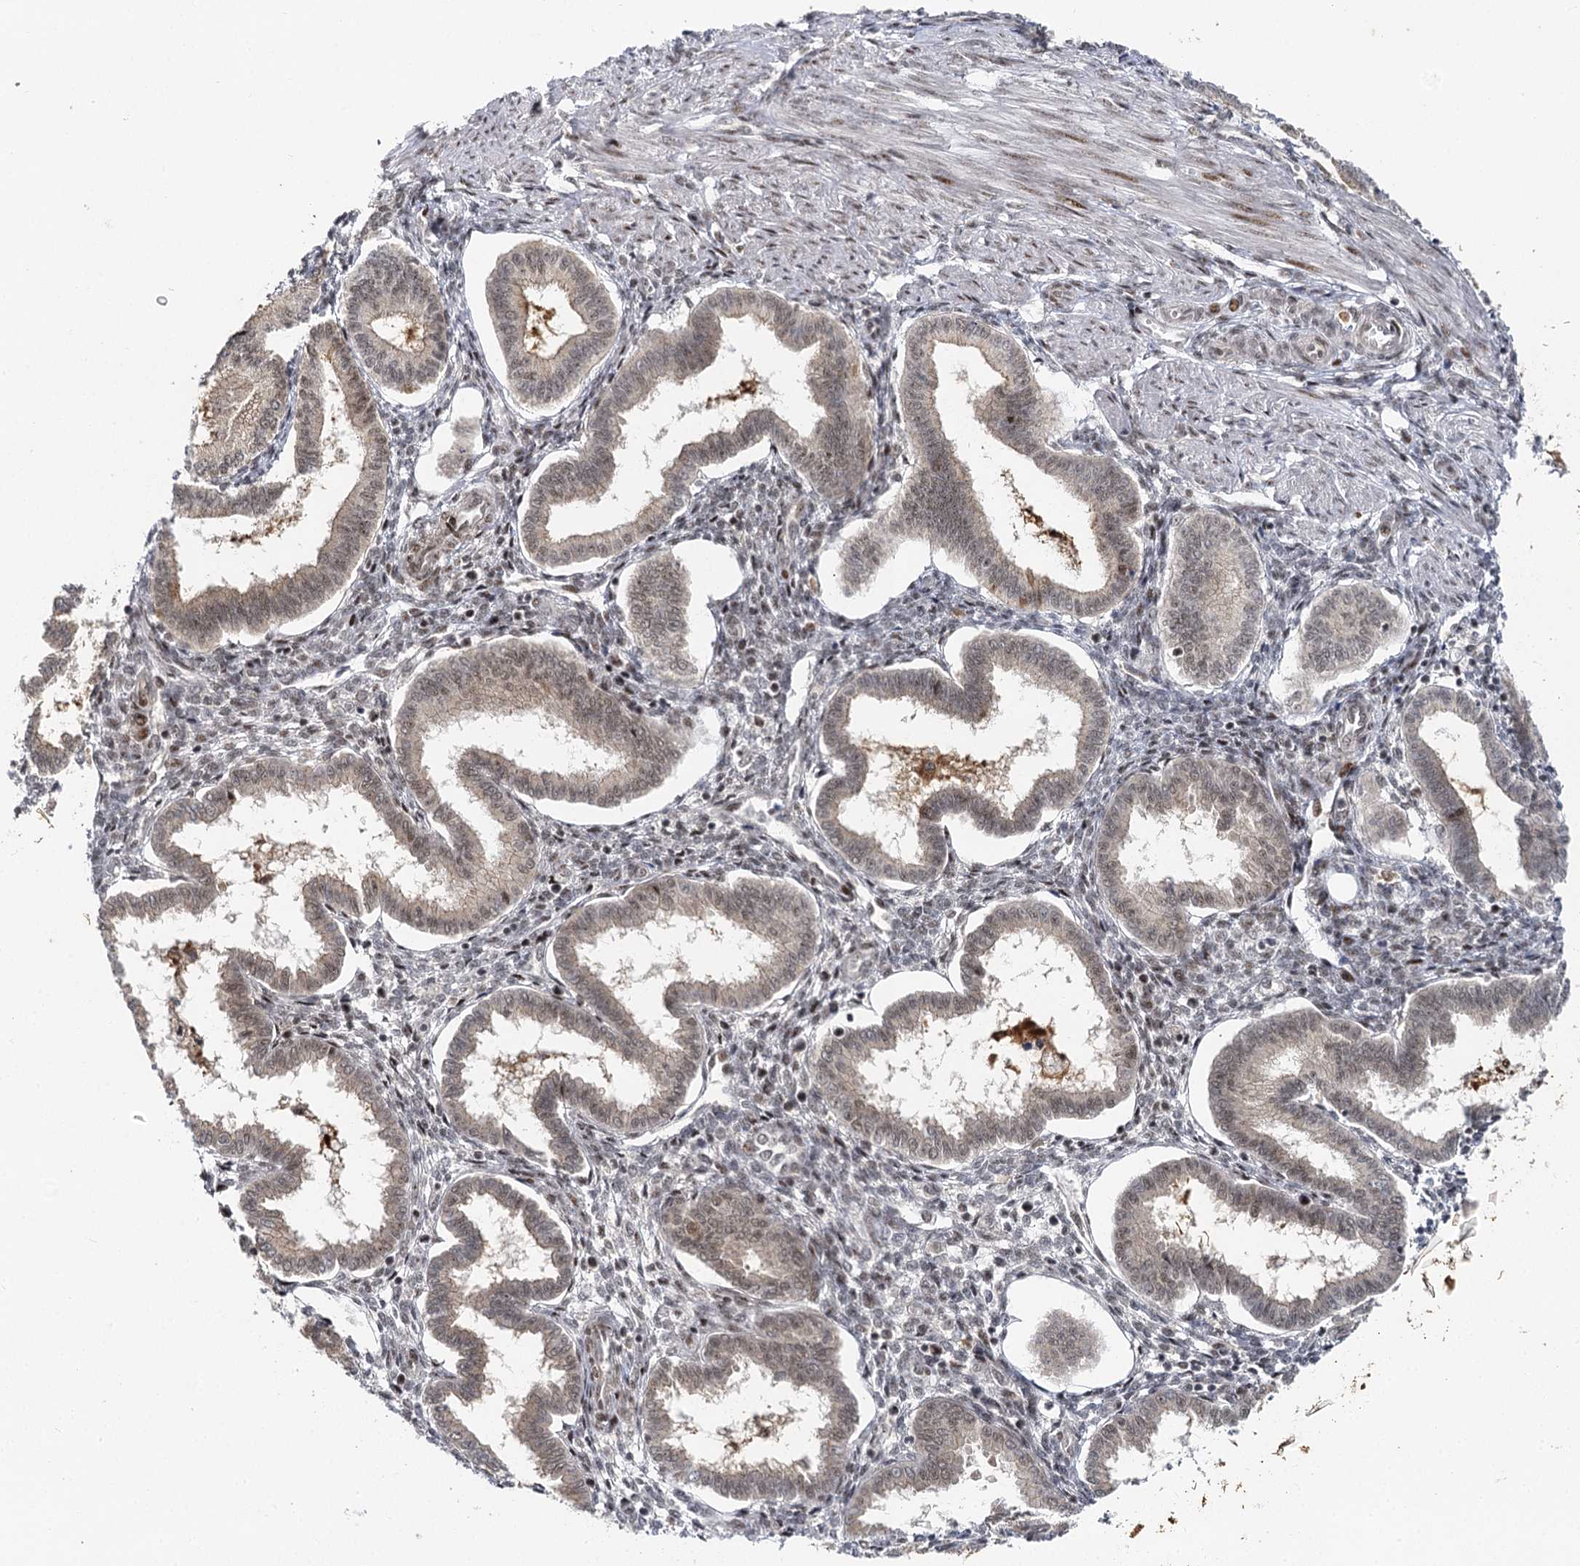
{"staining": {"intensity": "weak", "quantity": "<25%", "location": "nuclear"}, "tissue": "endometrium", "cell_type": "Cells in endometrial stroma", "image_type": "normal", "snomed": [{"axis": "morphology", "description": "Normal tissue, NOS"}, {"axis": "topography", "description": "Endometrium"}], "caption": "Immunohistochemistry image of unremarkable endometrium: endometrium stained with DAB (3,3'-diaminobenzidine) reveals no significant protein expression in cells in endometrial stroma. (DAB (3,3'-diaminobenzidine) IHC visualized using brightfield microscopy, high magnification).", "gene": "IL11RA", "patient": {"sex": "female", "age": 25}}